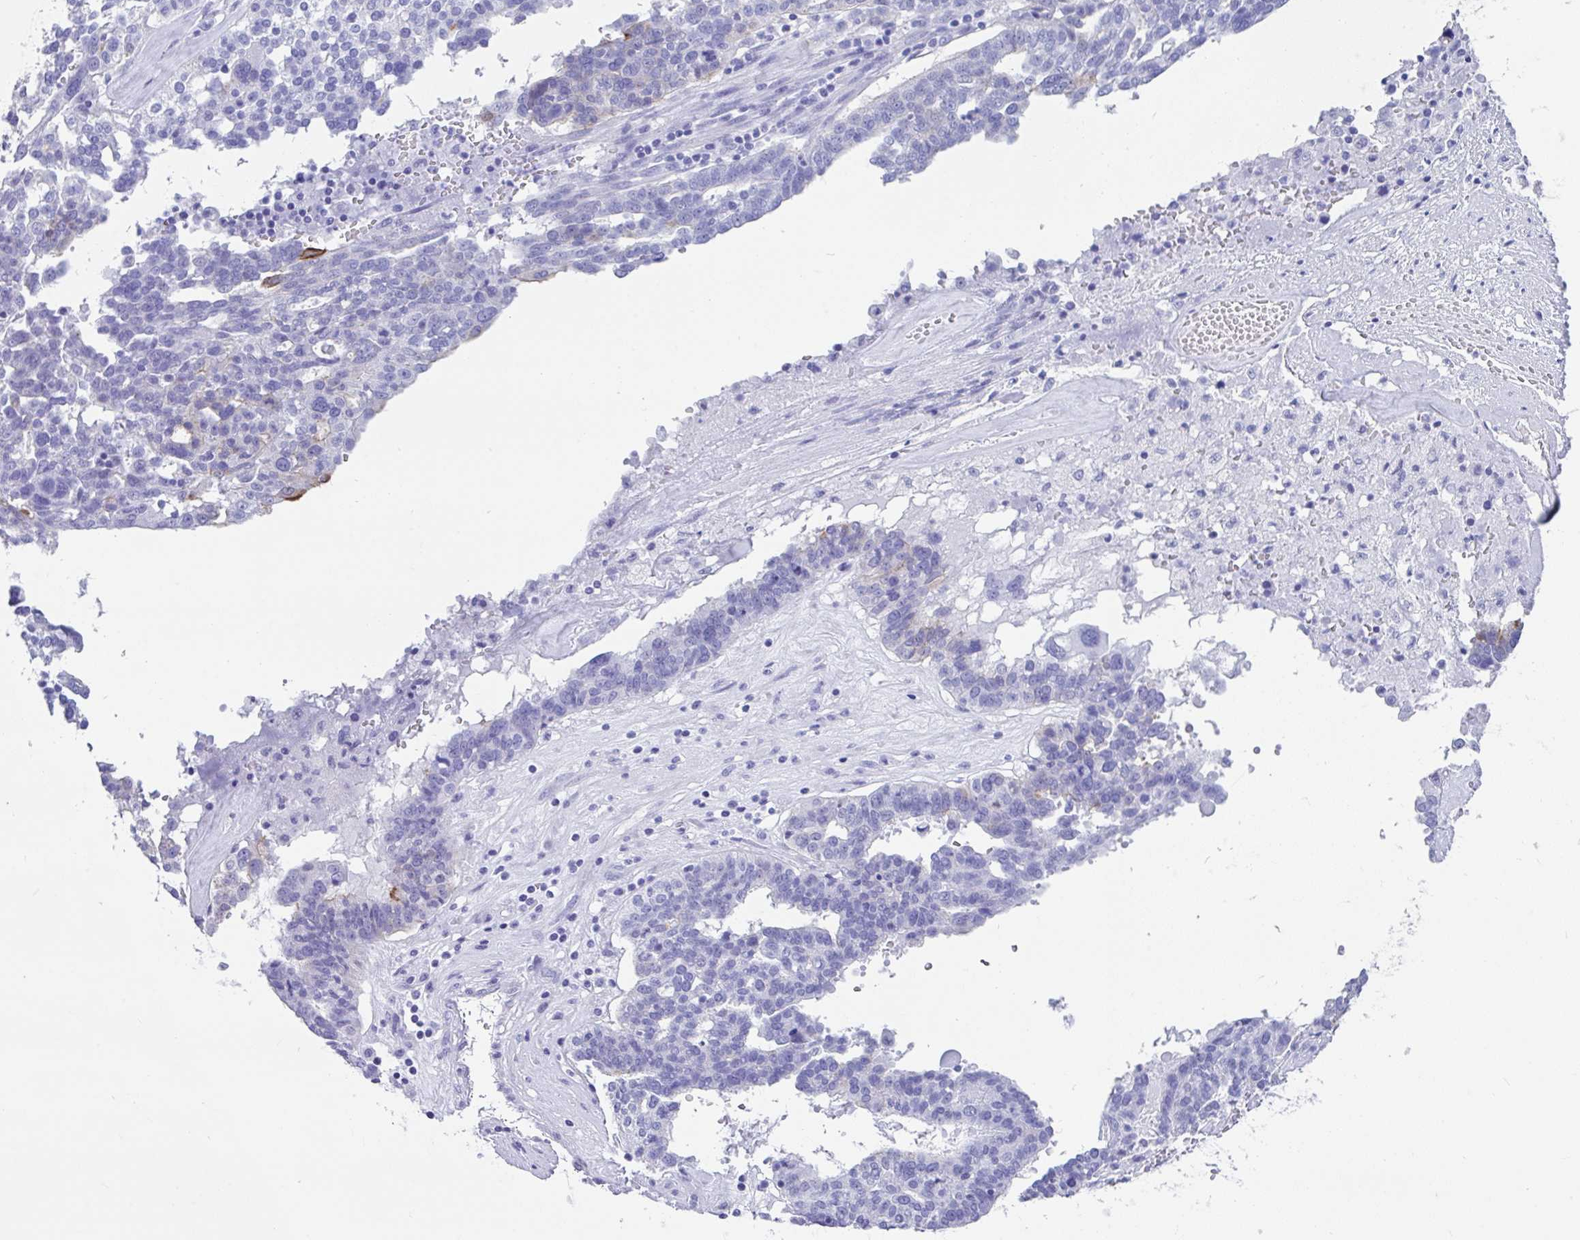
{"staining": {"intensity": "moderate", "quantity": "<25%", "location": "cytoplasmic/membranous"}, "tissue": "ovarian cancer", "cell_type": "Tumor cells", "image_type": "cancer", "snomed": [{"axis": "morphology", "description": "Cystadenocarcinoma, serous, NOS"}, {"axis": "topography", "description": "Ovary"}], "caption": "IHC staining of ovarian serous cystadenocarcinoma, which reveals low levels of moderate cytoplasmic/membranous positivity in about <25% of tumor cells indicating moderate cytoplasmic/membranous protein staining. The staining was performed using DAB (3,3'-diaminobenzidine) (brown) for protein detection and nuclei were counterstained in hematoxylin (blue).", "gene": "FAM107A", "patient": {"sex": "female", "age": 59}}